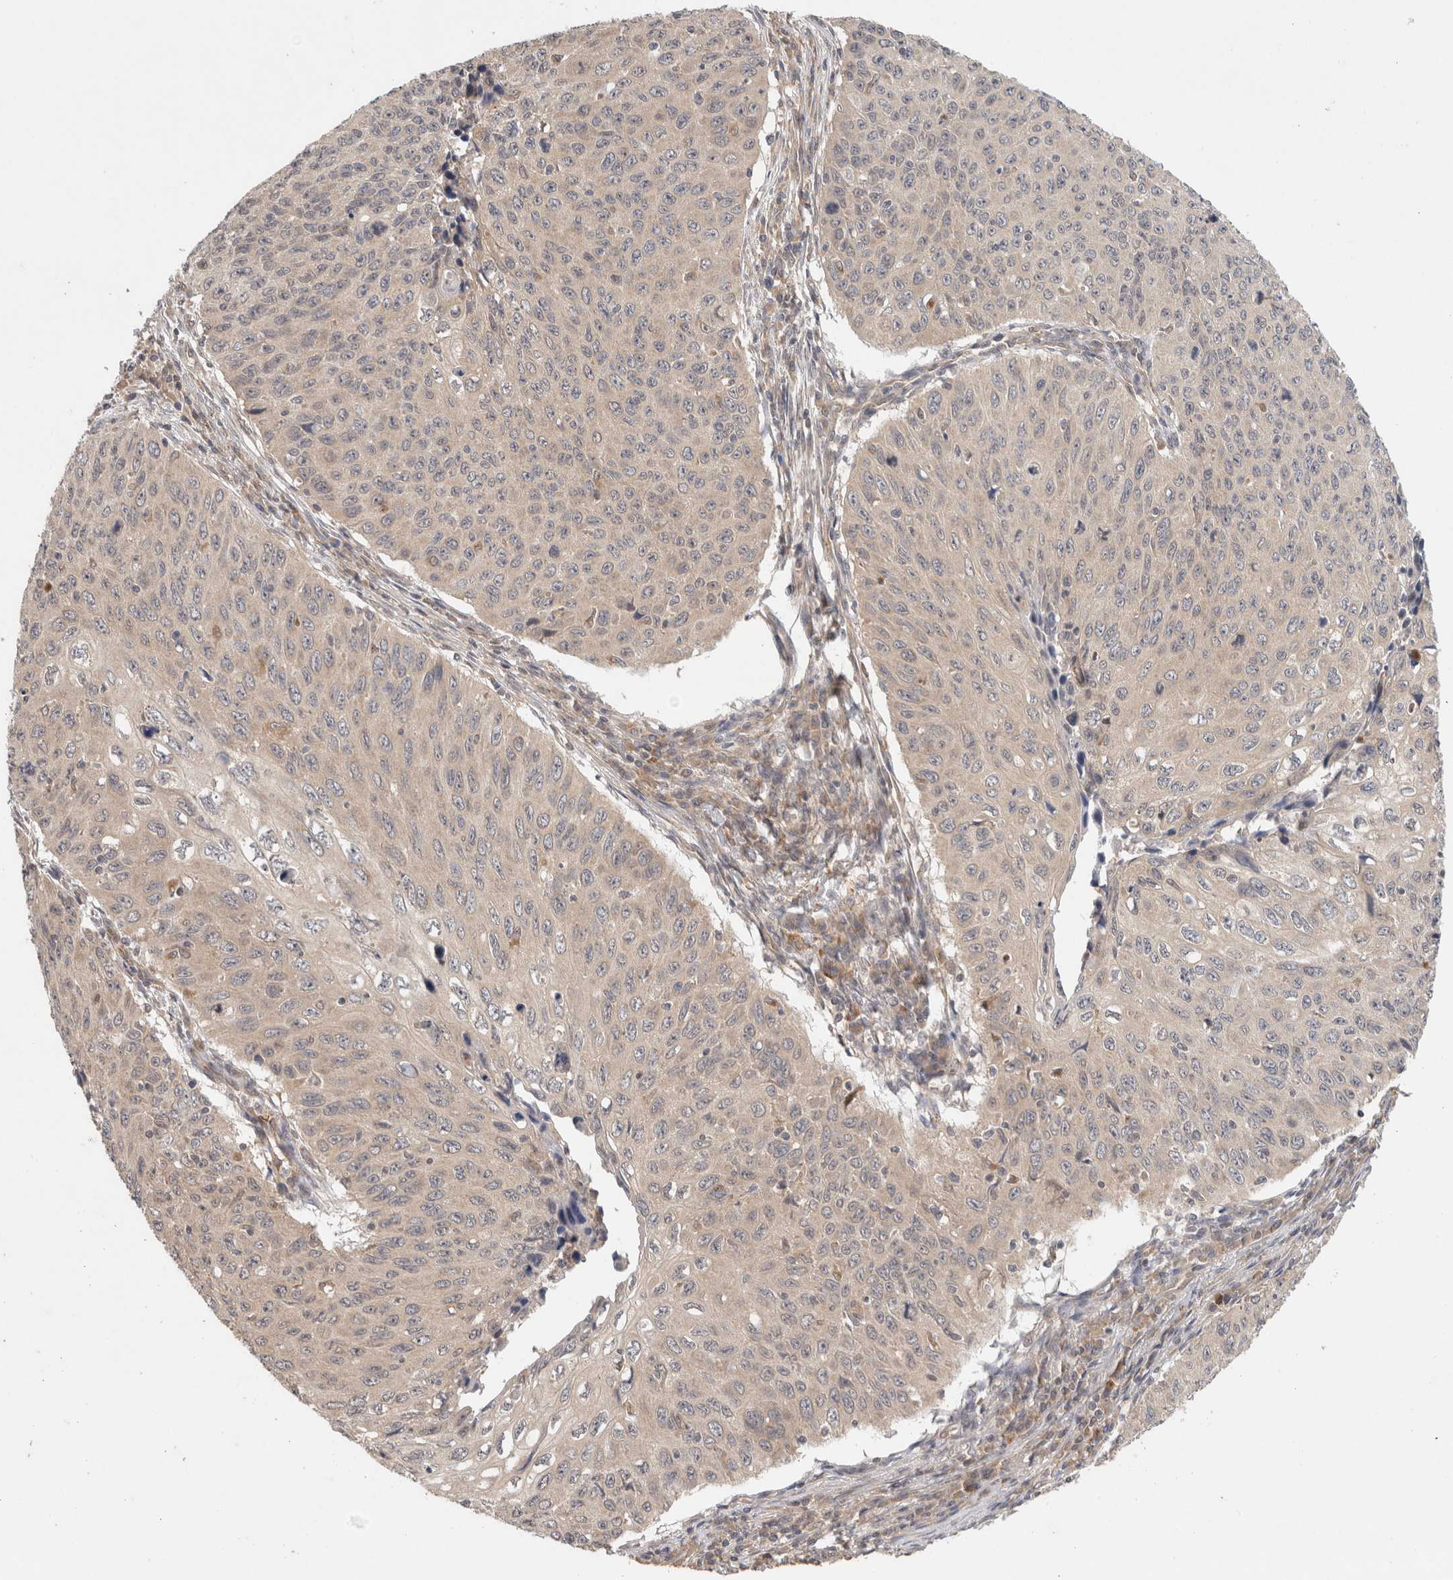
{"staining": {"intensity": "weak", "quantity": "25%-75%", "location": "cytoplasmic/membranous"}, "tissue": "cervical cancer", "cell_type": "Tumor cells", "image_type": "cancer", "snomed": [{"axis": "morphology", "description": "Squamous cell carcinoma, NOS"}, {"axis": "topography", "description": "Cervix"}], "caption": "Approximately 25%-75% of tumor cells in cervical squamous cell carcinoma show weak cytoplasmic/membranous protein staining as visualized by brown immunohistochemical staining.", "gene": "SGK1", "patient": {"sex": "female", "age": 53}}